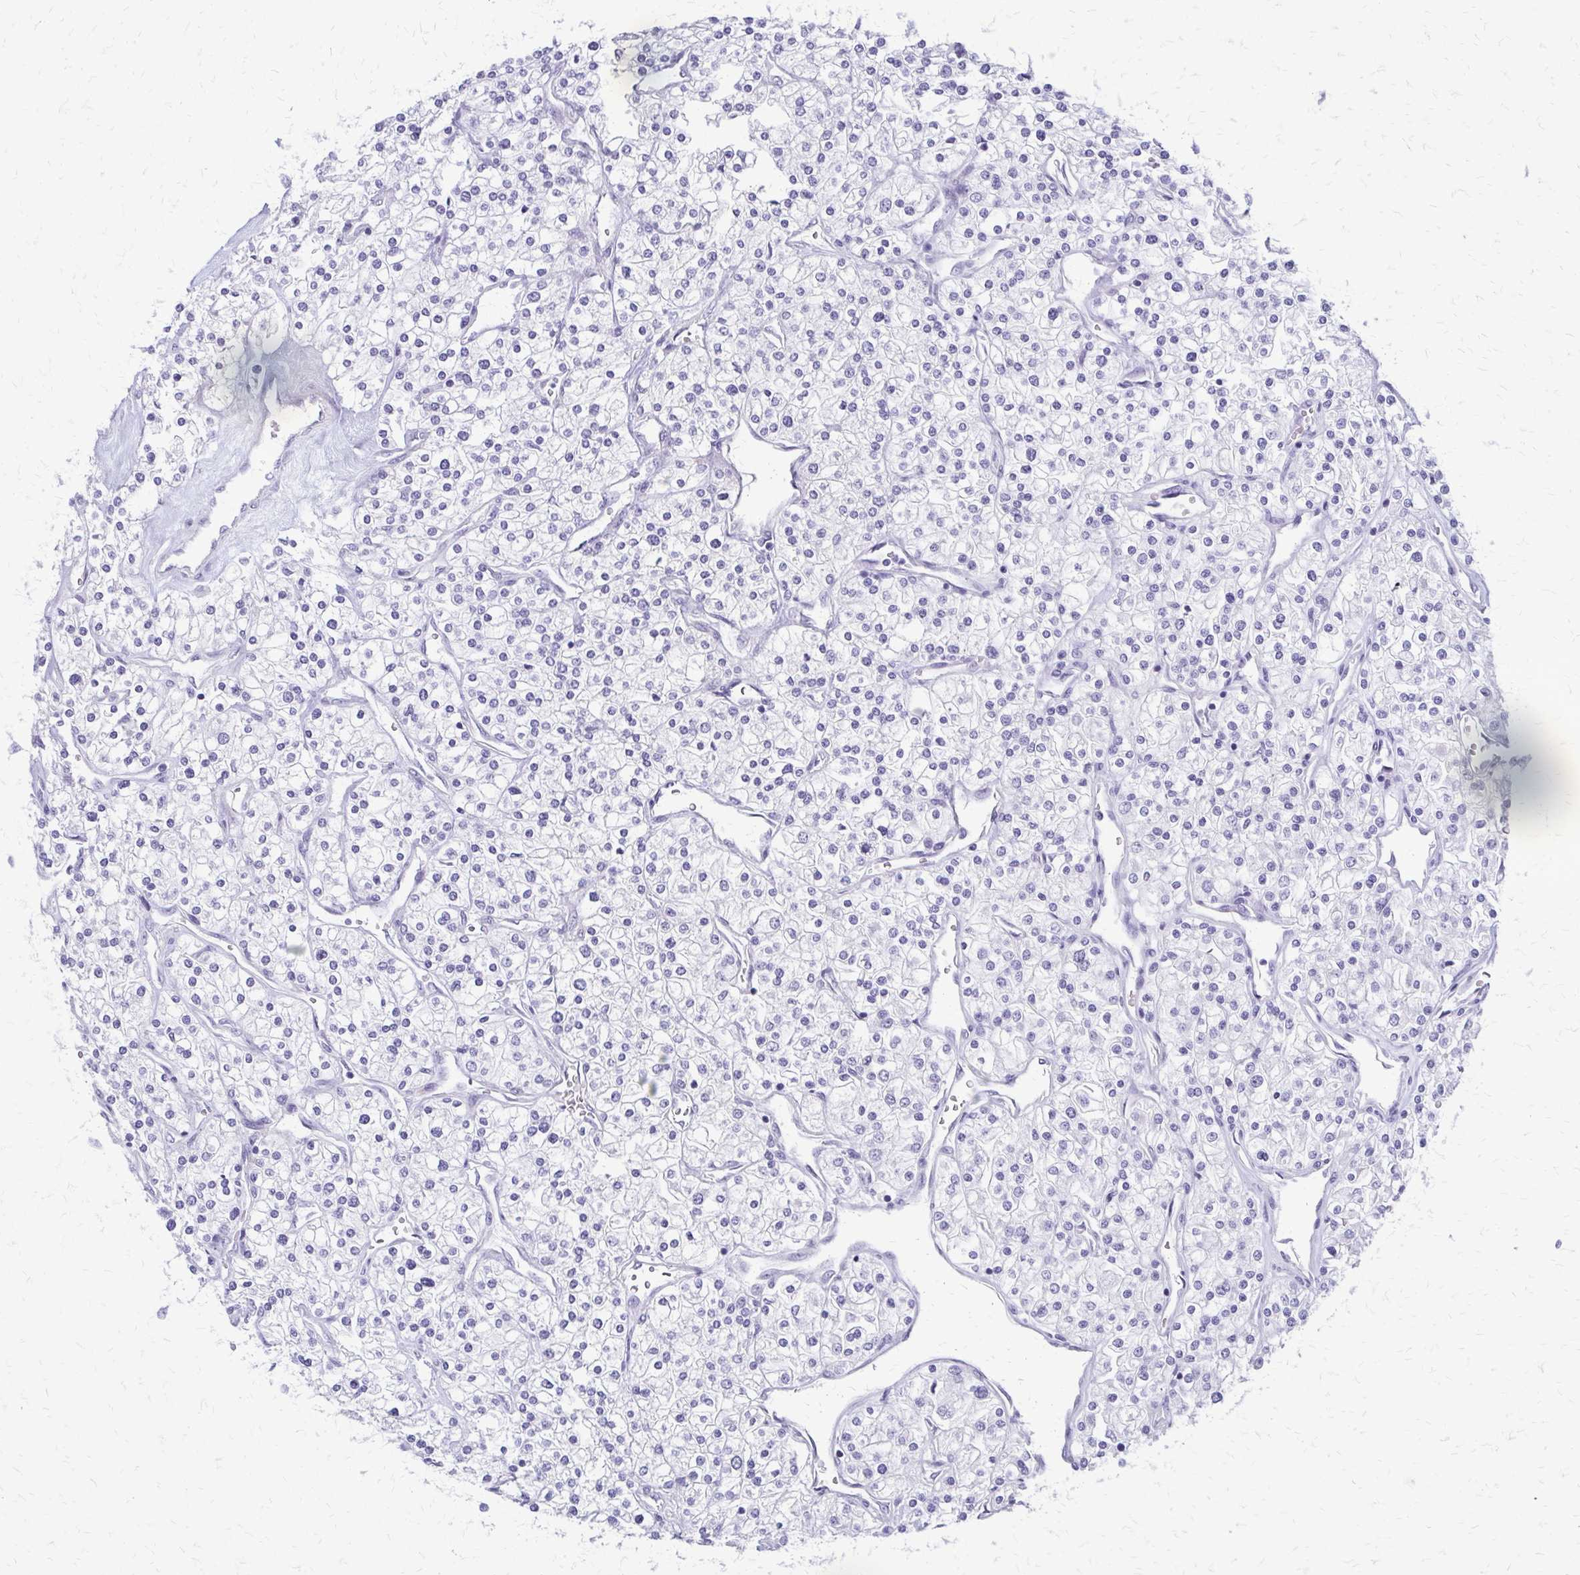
{"staining": {"intensity": "negative", "quantity": "none", "location": "none"}, "tissue": "renal cancer", "cell_type": "Tumor cells", "image_type": "cancer", "snomed": [{"axis": "morphology", "description": "Adenocarcinoma, NOS"}, {"axis": "topography", "description": "Kidney"}], "caption": "The immunohistochemistry (IHC) photomicrograph has no significant expression in tumor cells of renal adenocarcinoma tissue.", "gene": "FAM162B", "patient": {"sex": "male", "age": 80}}